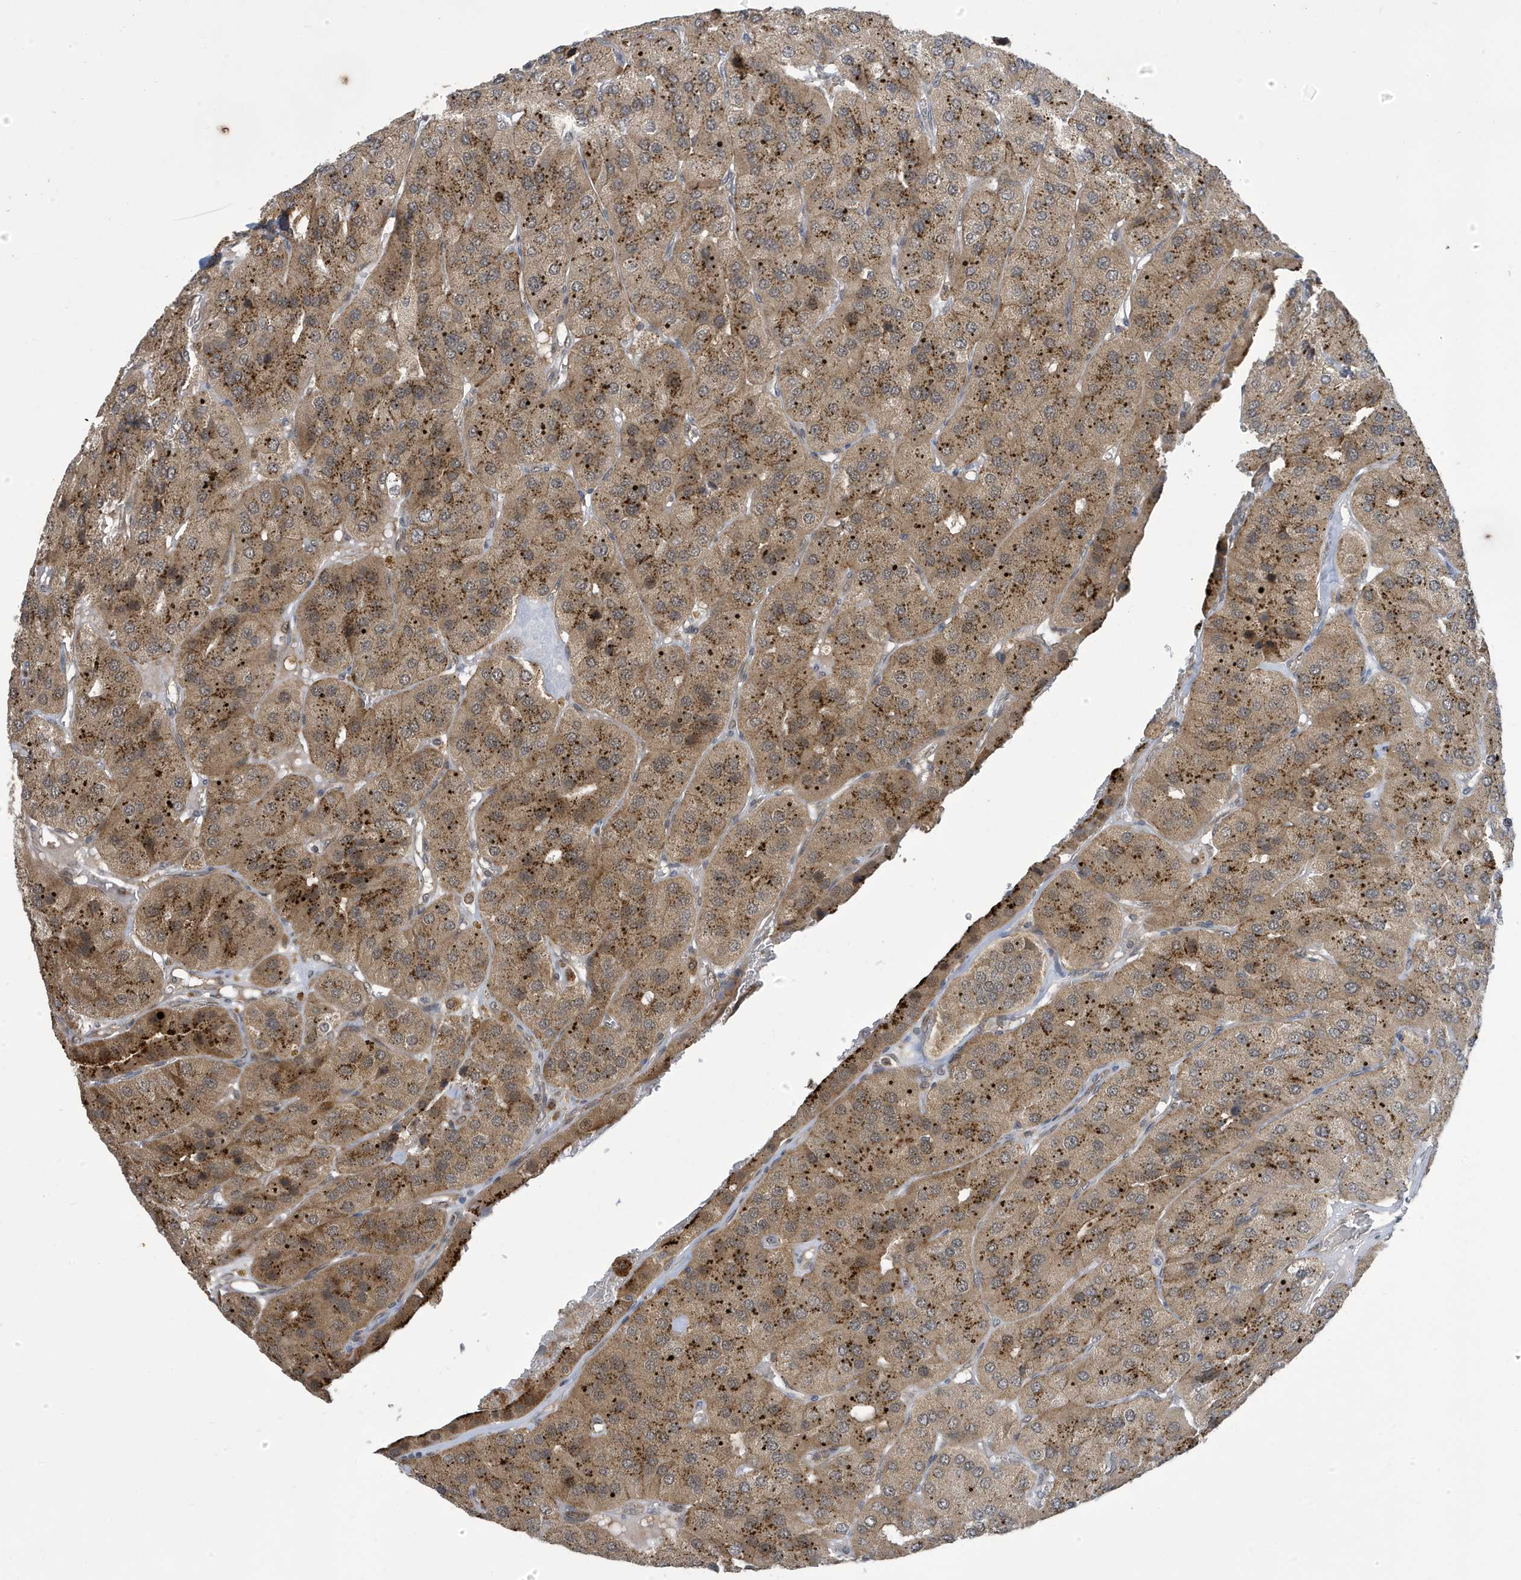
{"staining": {"intensity": "moderate", "quantity": ">75%", "location": "cytoplasmic/membranous"}, "tissue": "parathyroid gland", "cell_type": "Glandular cells", "image_type": "normal", "snomed": [{"axis": "morphology", "description": "Normal tissue, NOS"}, {"axis": "morphology", "description": "Adenoma, NOS"}, {"axis": "topography", "description": "Parathyroid gland"}], "caption": "A photomicrograph showing moderate cytoplasmic/membranous expression in about >75% of glandular cells in normal parathyroid gland, as visualized by brown immunohistochemical staining.", "gene": "NCOA7", "patient": {"sex": "female", "age": 86}}